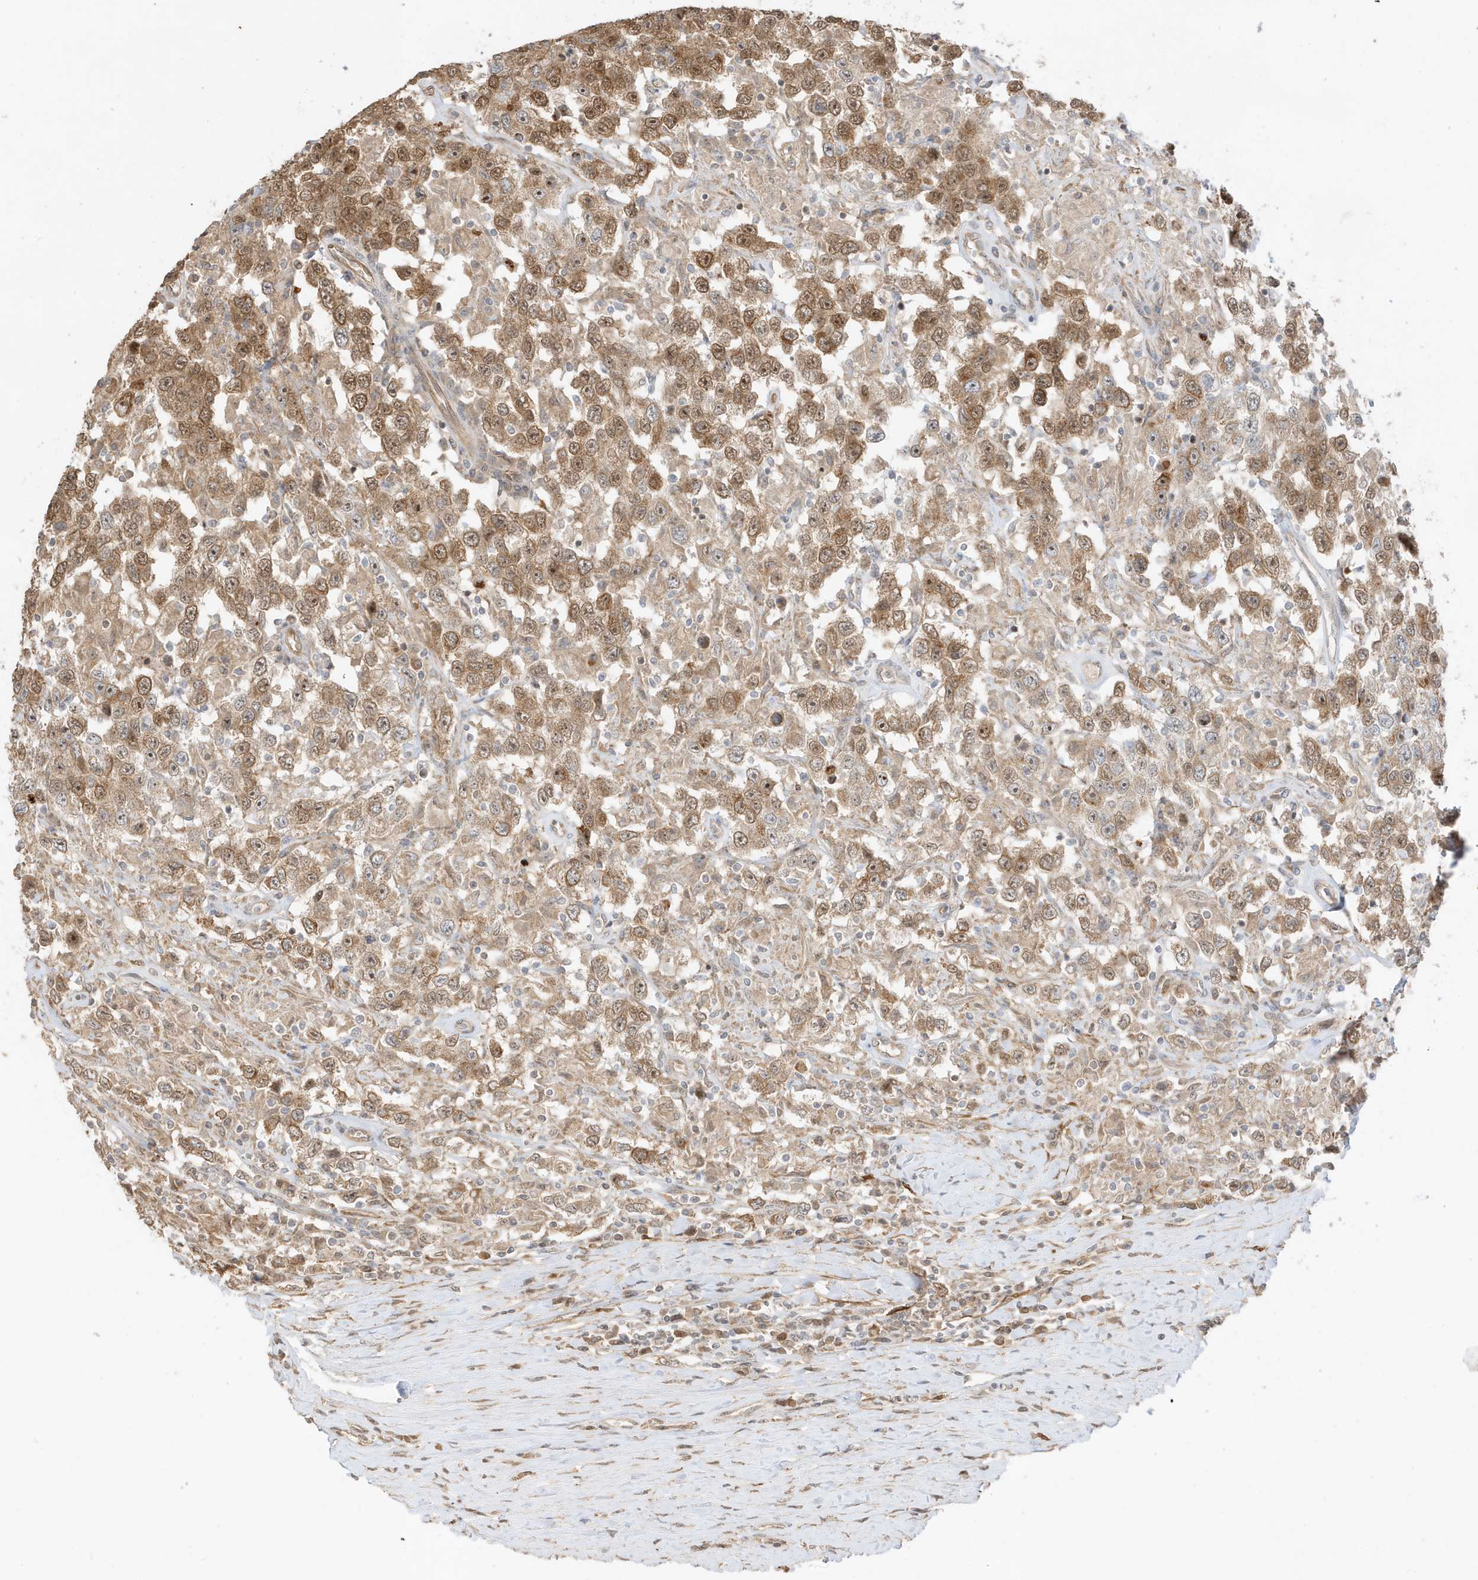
{"staining": {"intensity": "moderate", "quantity": ">75%", "location": "cytoplasmic/membranous,nuclear"}, "tissue": "testis cancer", "cell_type": "Tumor cells", "image_type": "cancer", "snomed": [{"axis": "morphology", "description": "Seminoma, NOS"}, {"axis": "topography", "description": "Testis"}], "caption": "Human seminoma (testis) stained for a protein (brown) reveals moderate cytoplasmic/membranous and nuclear positive staining in approximately >75% of tumor cells.", "gene": "ZBTB41", "patient": {"sex": "male", "age": 41}}